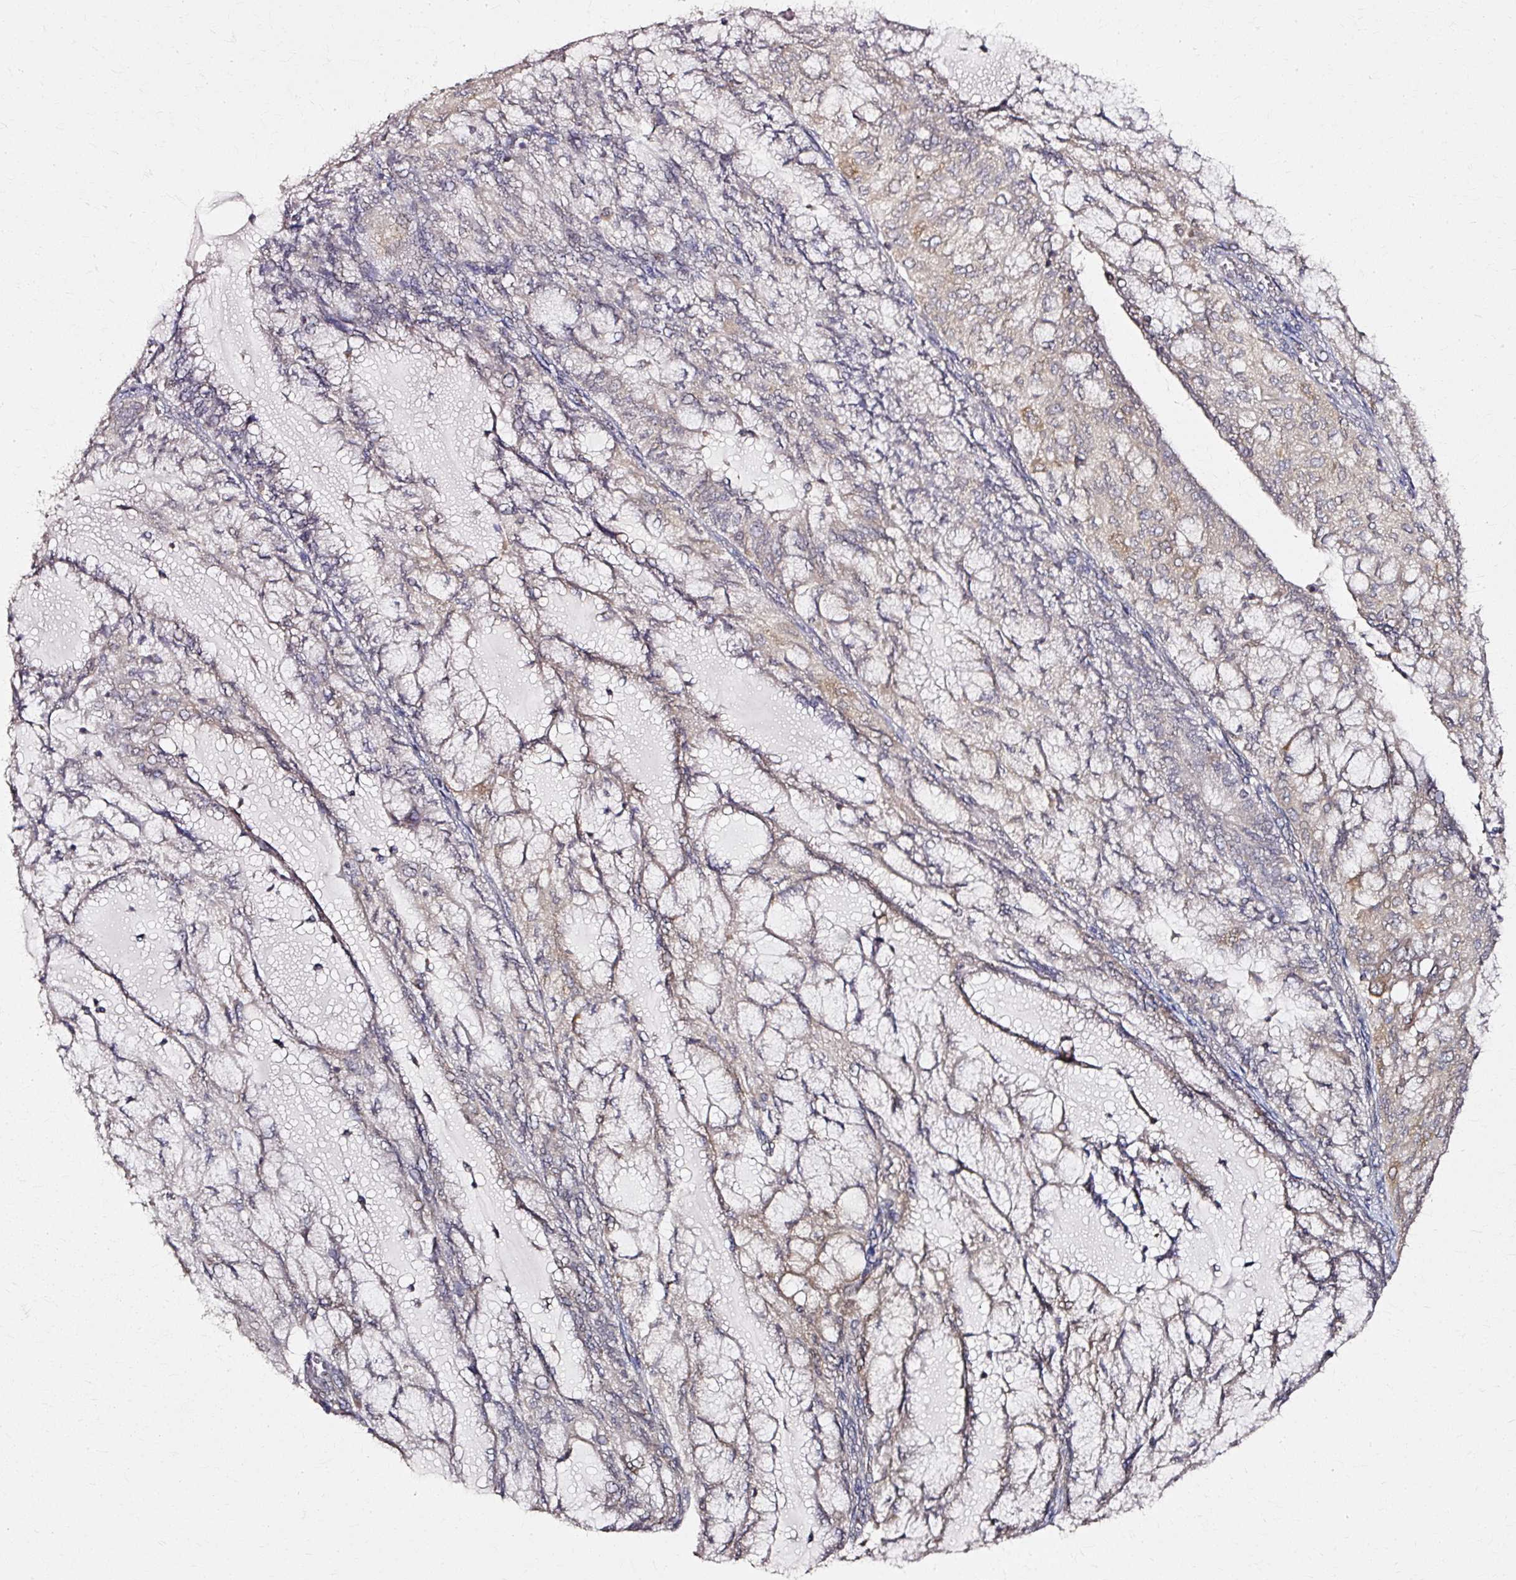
{"staining": {"intensity": "moderate", "quantity": "25%-75%", "location": "cytoplasmic/membranous"}, "tissue": "endometrial cancer", "cell_type": "Tumor cells", "image_type": "cancer", "snomed": [{"axis": "morphology", "description": "Adenocarcinoma, NOS"}, {"axis": "topography", "description": "Endometrium"}], "caption": "This photomicrograph displays IHC staining of human endometrial adenocarcinoma, with medium moderate cytoplasmic/membranous positivity in approximately 25%-75% of tumor cells.", "gene": "RGPD5", "patient": {"sex": "female", "age": 81}}